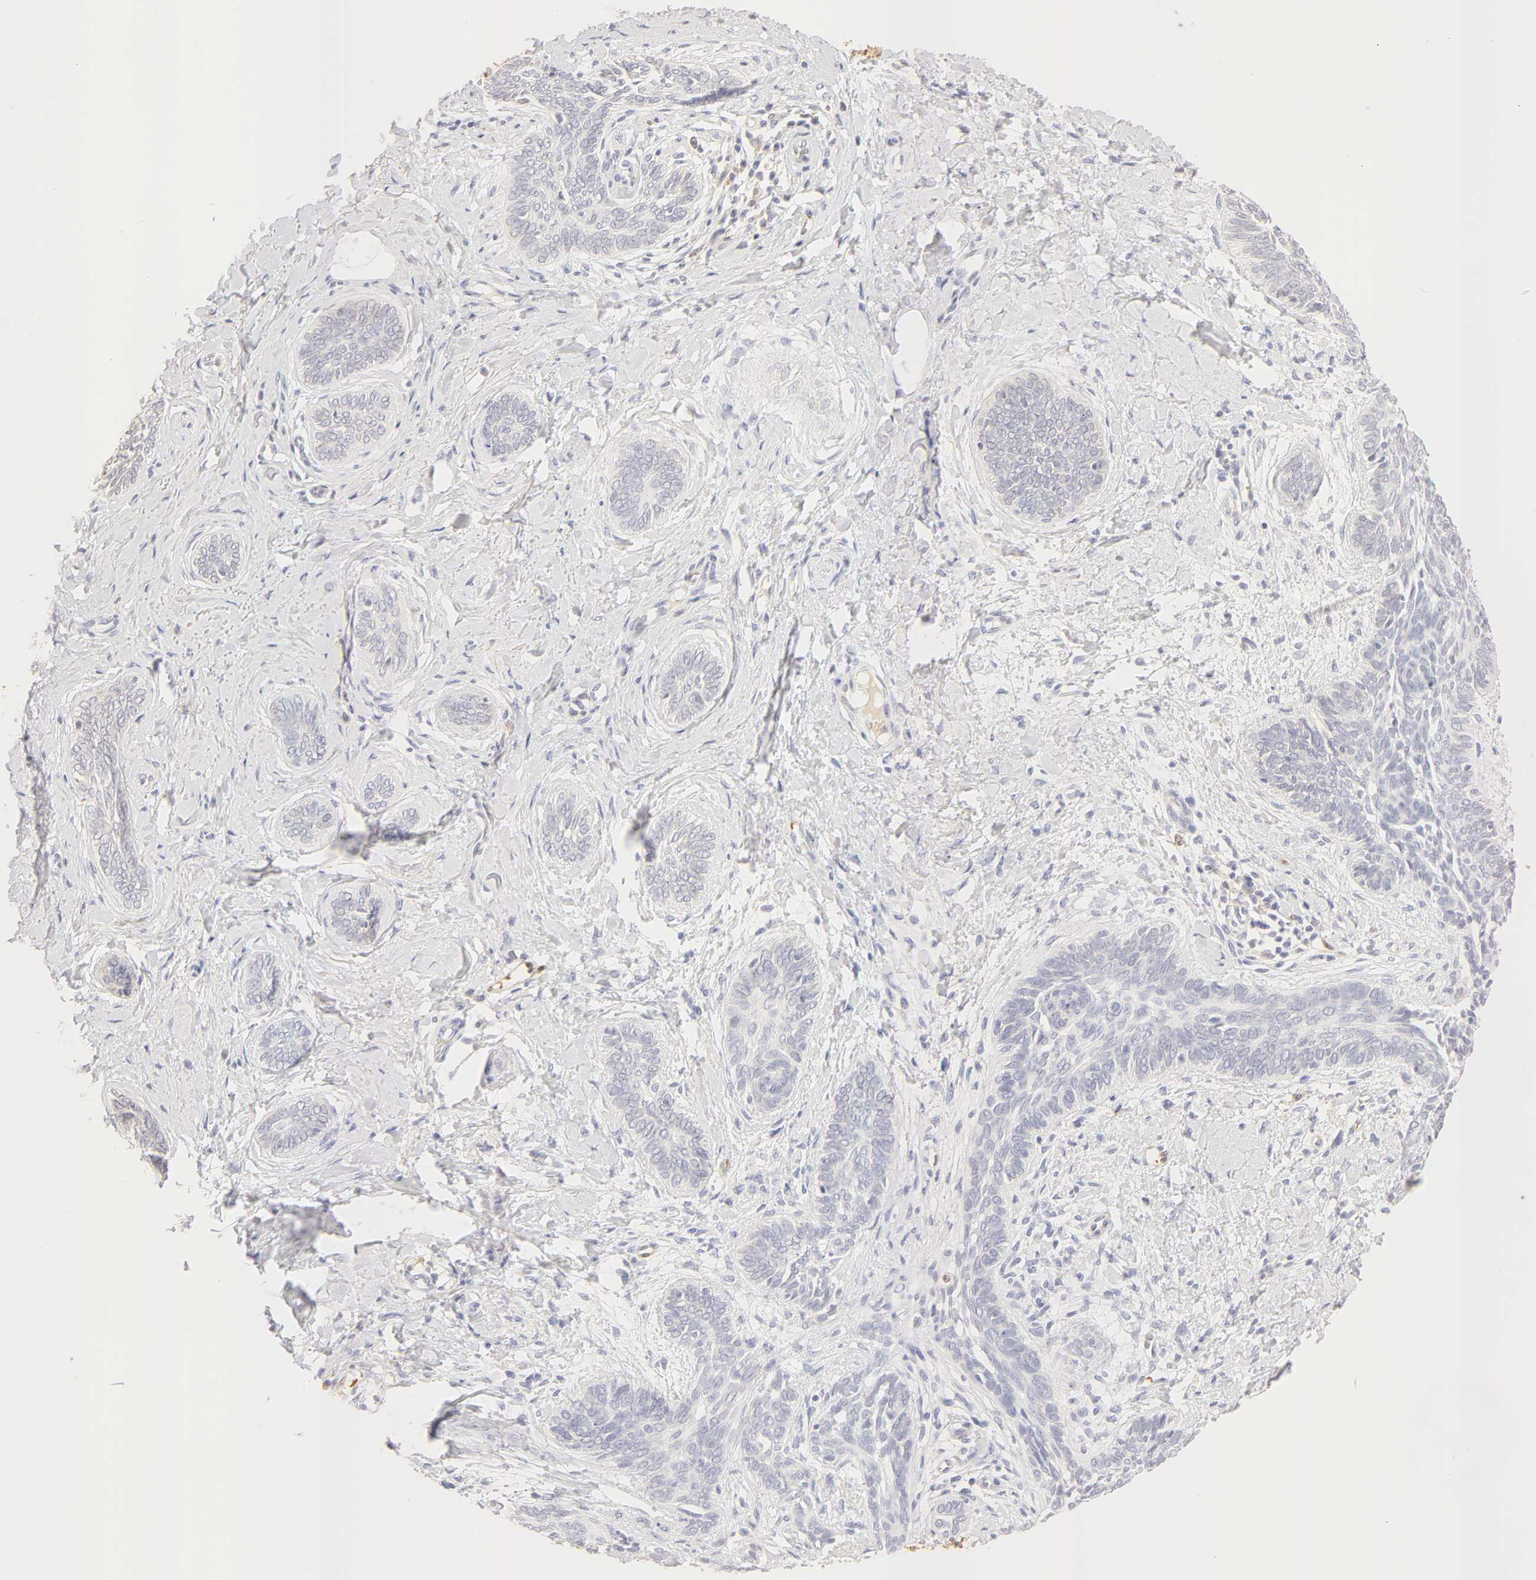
{"staining": {"intensity": "negative", "quantity": "none", "location": "none"}, "tissue": "skin cancer", "cell_type": "Tumor cells", "image_type": "cancer", "snomed": [{"axis": "morphology", "description": "Basal cell carcinoma"}, {"axis": "topography", "description": "Skin"}], "caption": "A micrograph of human skin cancer (basal cell carcinoma) is negative for staining in tumor cells.", "gene": "CA2", "patient": {"sex": "female", "age": 81}}